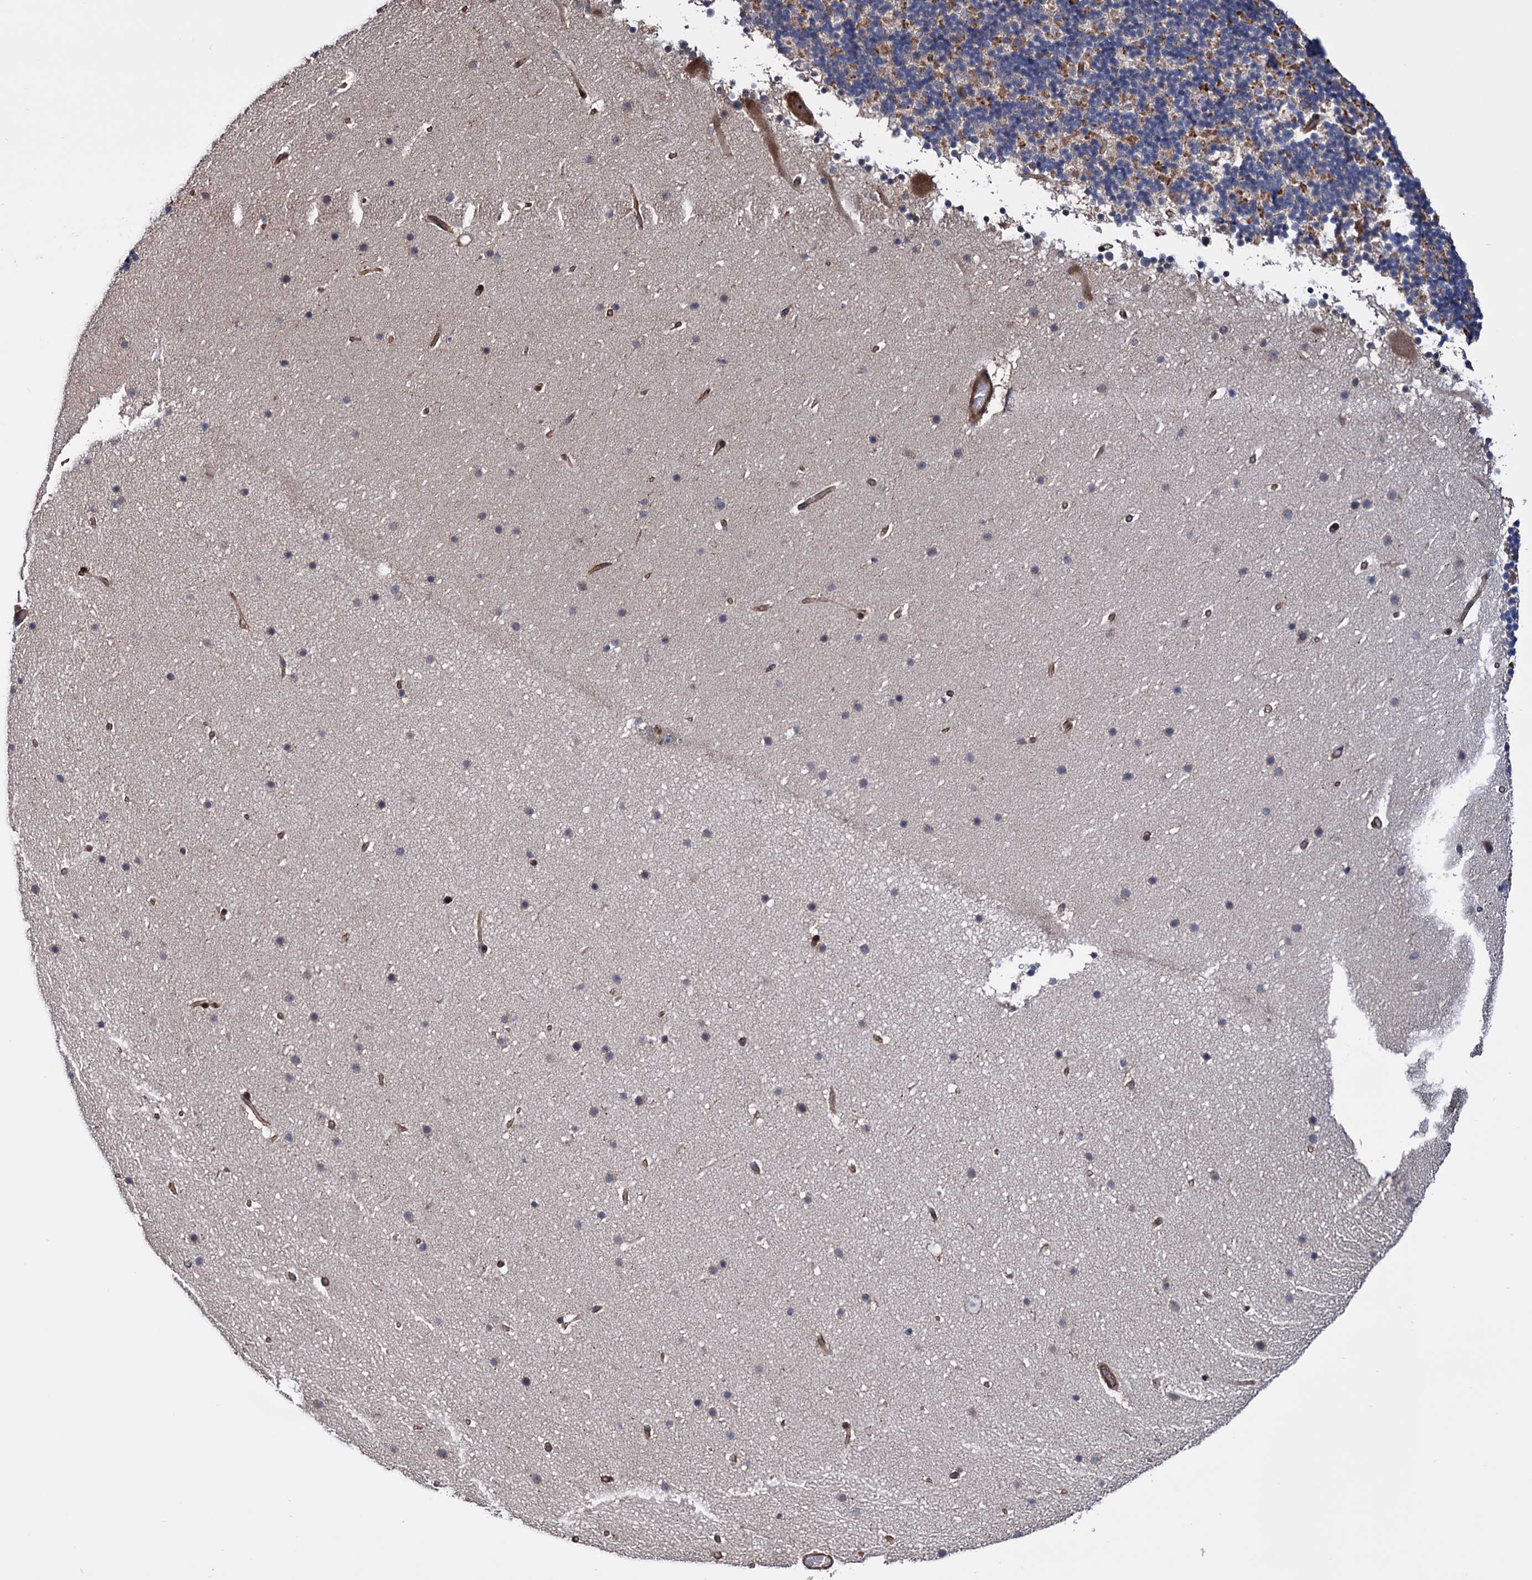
{"staining": {"intensity": "moderate", "quantity": "25%-75%", "location": "cytoplasmic/membranous"}, "tissue": "cerebellum", "cell_type": "Cells in granular layer", "image_type": "normal", "snomed": [{"axis": "morphology", "description": "Normal tissue, NOS"}, {"axis": "topography", "description": "Cerebellum"}], "caption": "Unremarkable cerebellum displays moderate cytoplasmic/membranous expression in about 25%-75% of cells in granular layer, visualized by immunohistochemistry.", "gene": "FERMT2", "patient": {"sex": "male", "age": 57}}